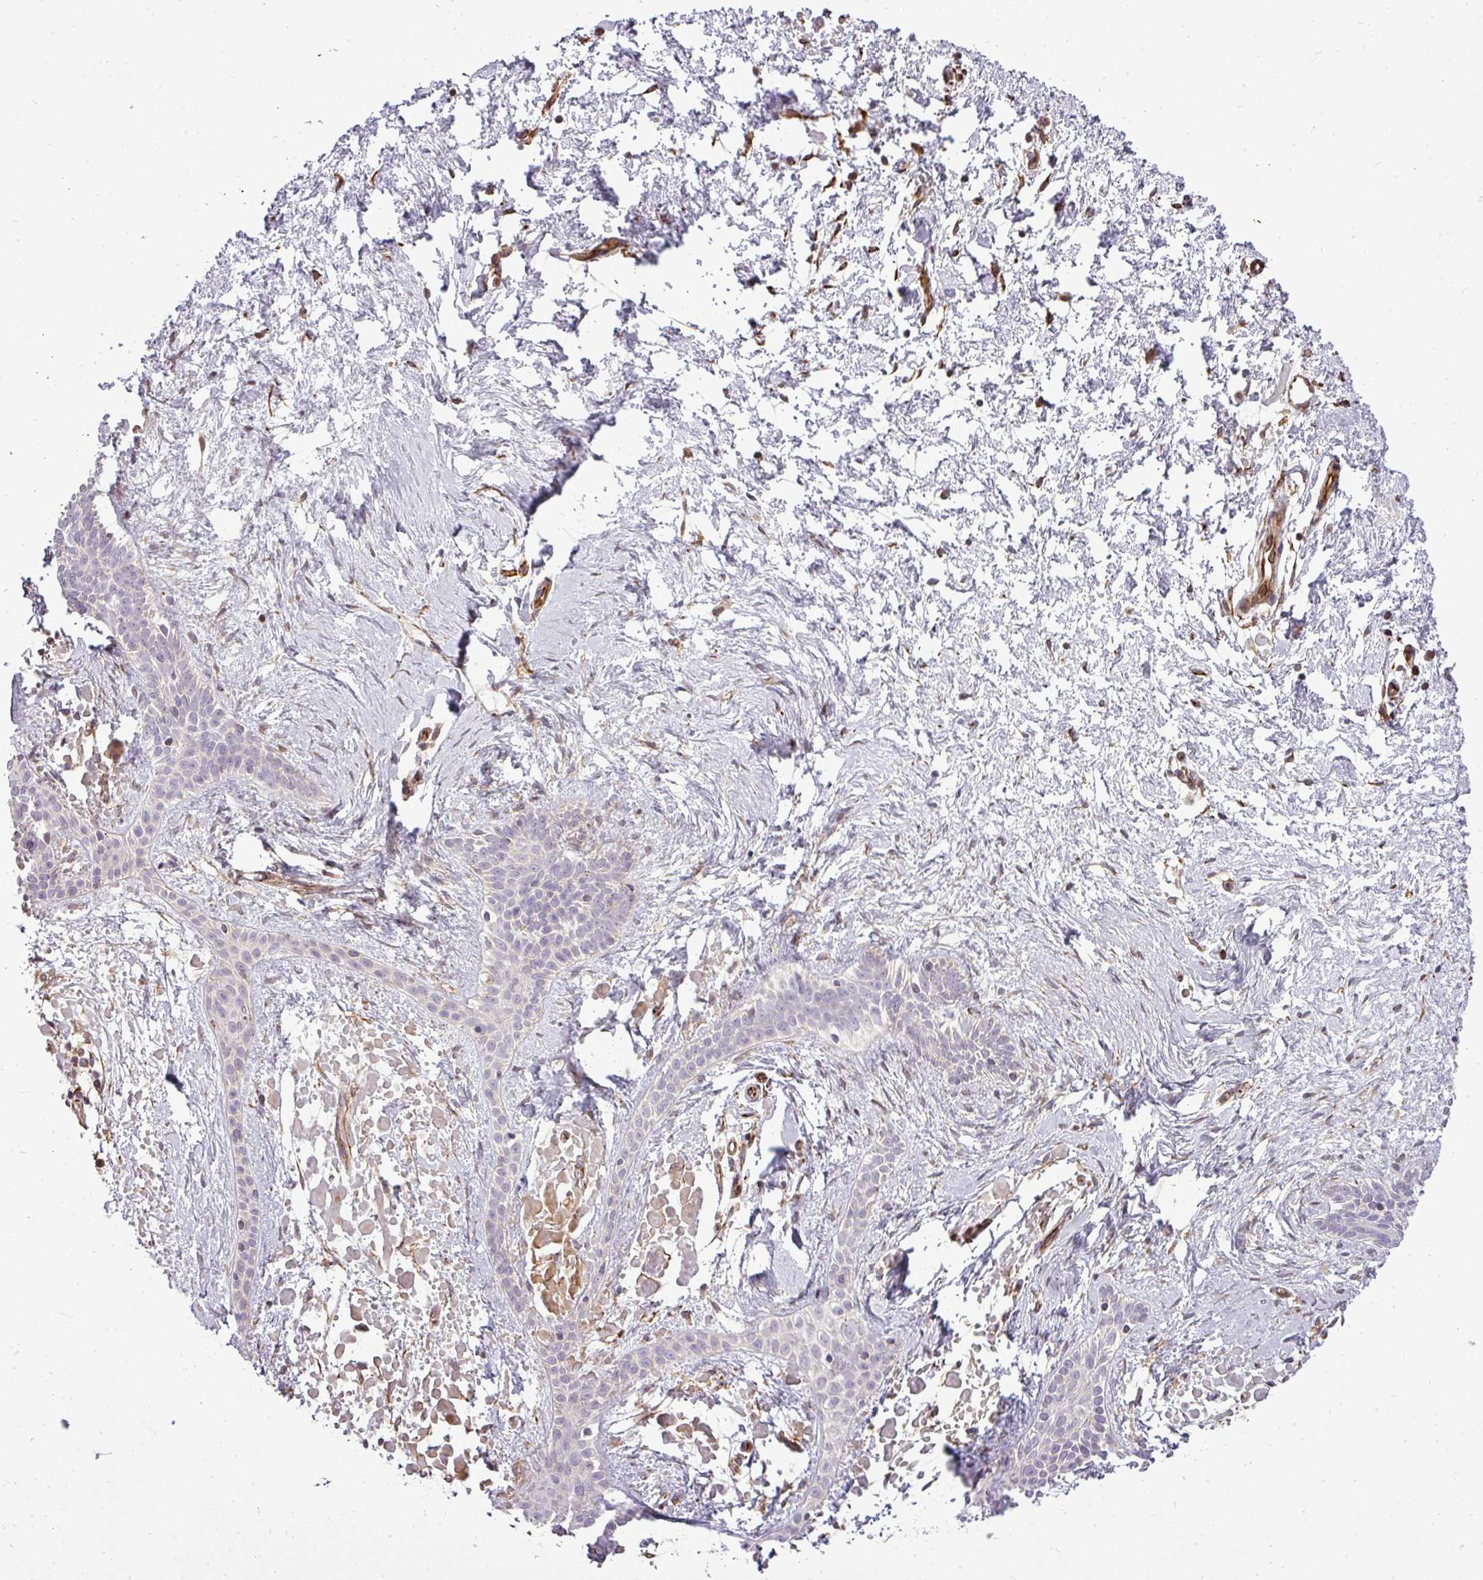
{"staining": {"intensity": "negative", "quantity": "none", "location": "none"}, "tissue": "skin cancer", "cell_type": "Tumor cells", "image_type": "cancer", "snomed": [{"axis": "morphology", "description": "Basal cell carcinoma"}, {"axis": "topography", "description": "Skin"}], "caption": "Immunohistochemistry of human skin basal cell carcinoma demonstrates no positivity in tumor cells.", "gene": "PDRG1", "patient": {"sex": "male", "age": 78}}